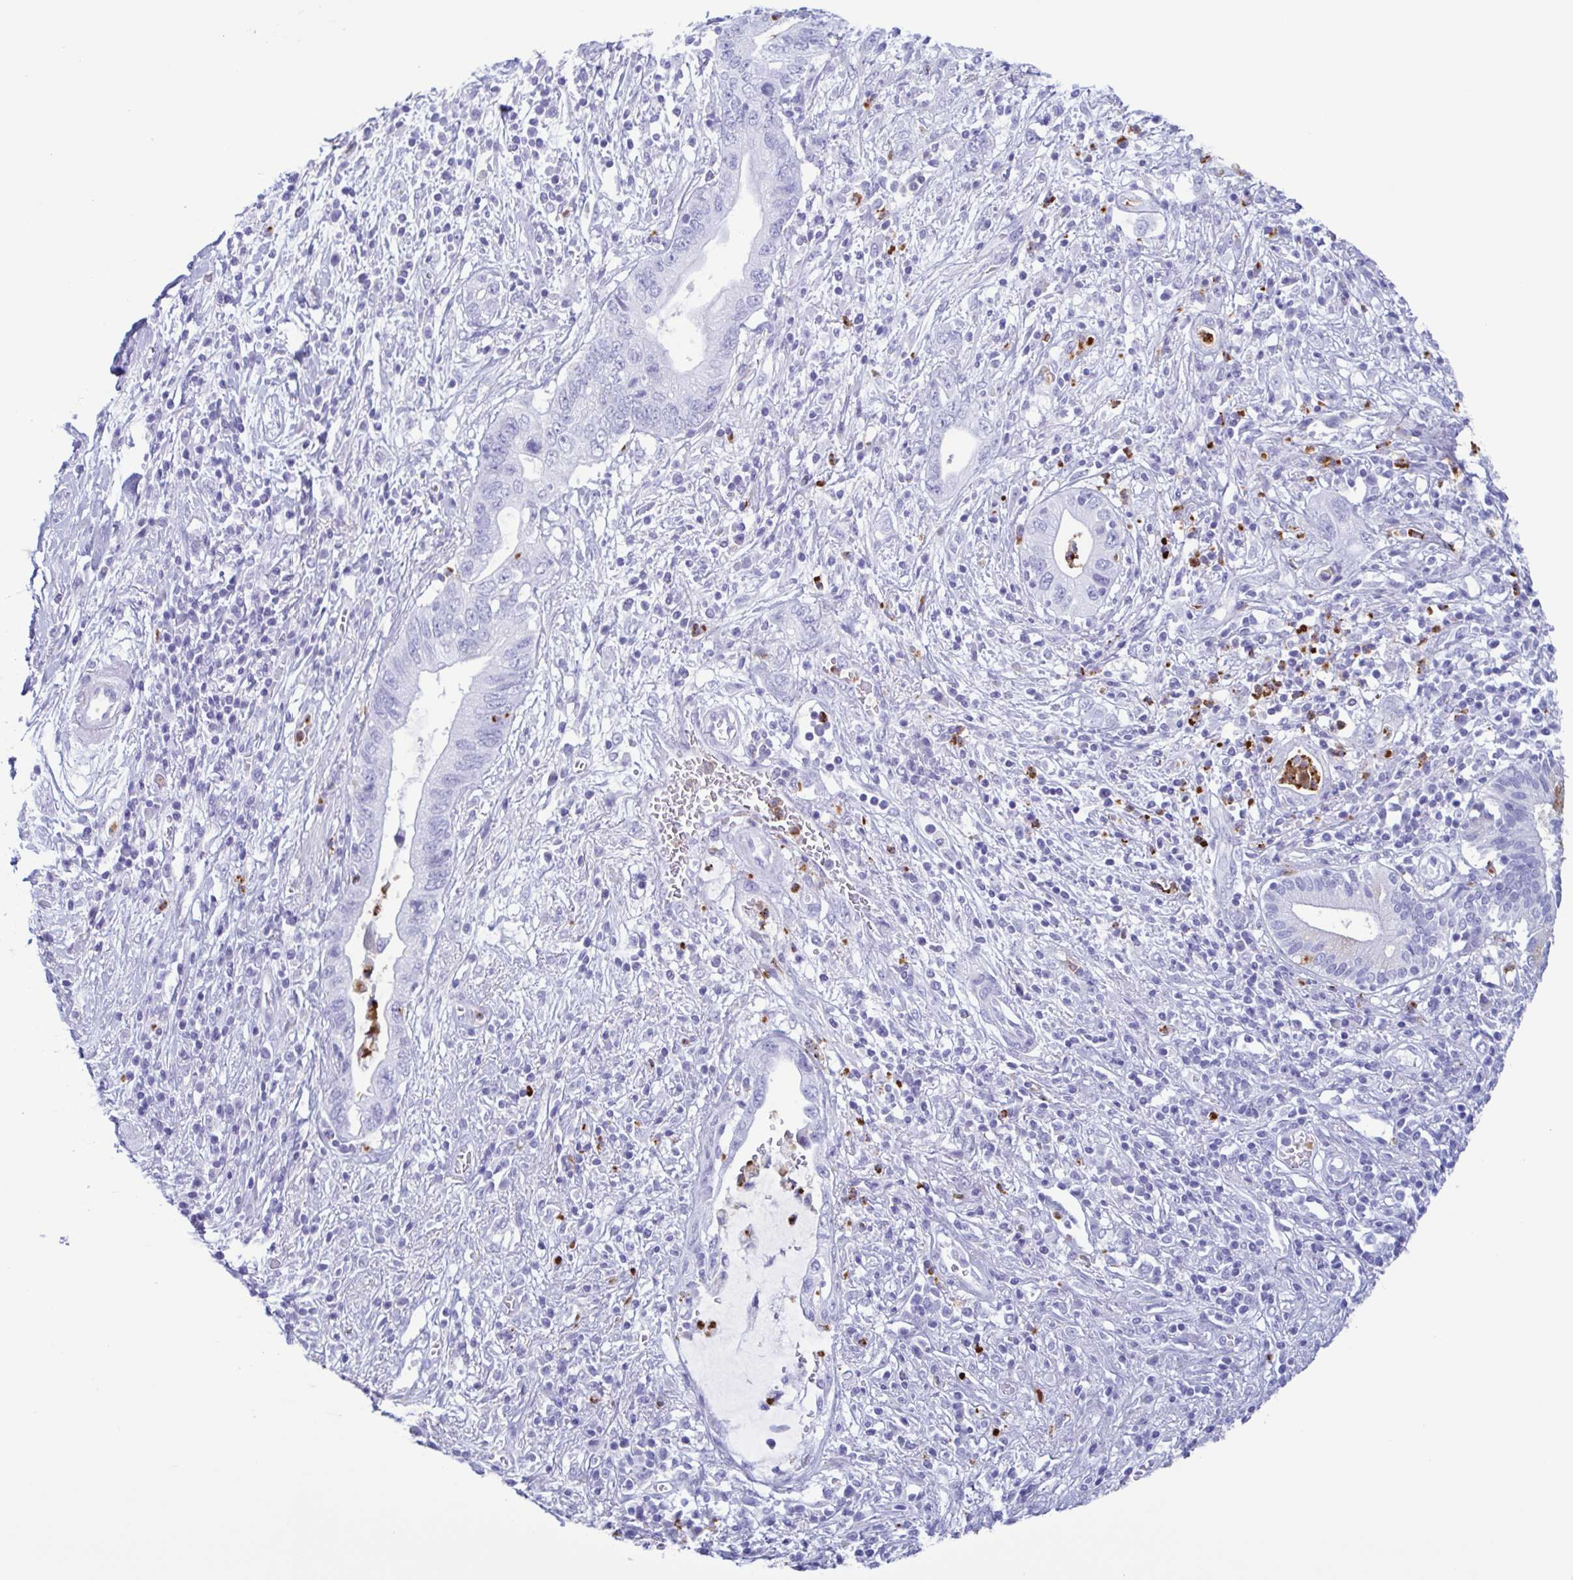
{"staining": {"intensity": "negative", "quantity": "none", "location": "none"}, "tissue": "pancreatic cancer", "cell_type": "Tumor cells", "image_type": "cancer", "snomed": [{"axis": "morphology", "description": "Adenocarcinoma, NOS"}, {"axis": "topography", "description": "Pancreas"}], "caption": "Immunohistochemical staining of pancreatic cancer exhibits no significant positivity in tumor cells. (DAB immunohistochemistry (IHC) visualized using brightfield microscopy, high magnification).", "gene": "LTF", "patient": {"sex": "female", "age": 72}}